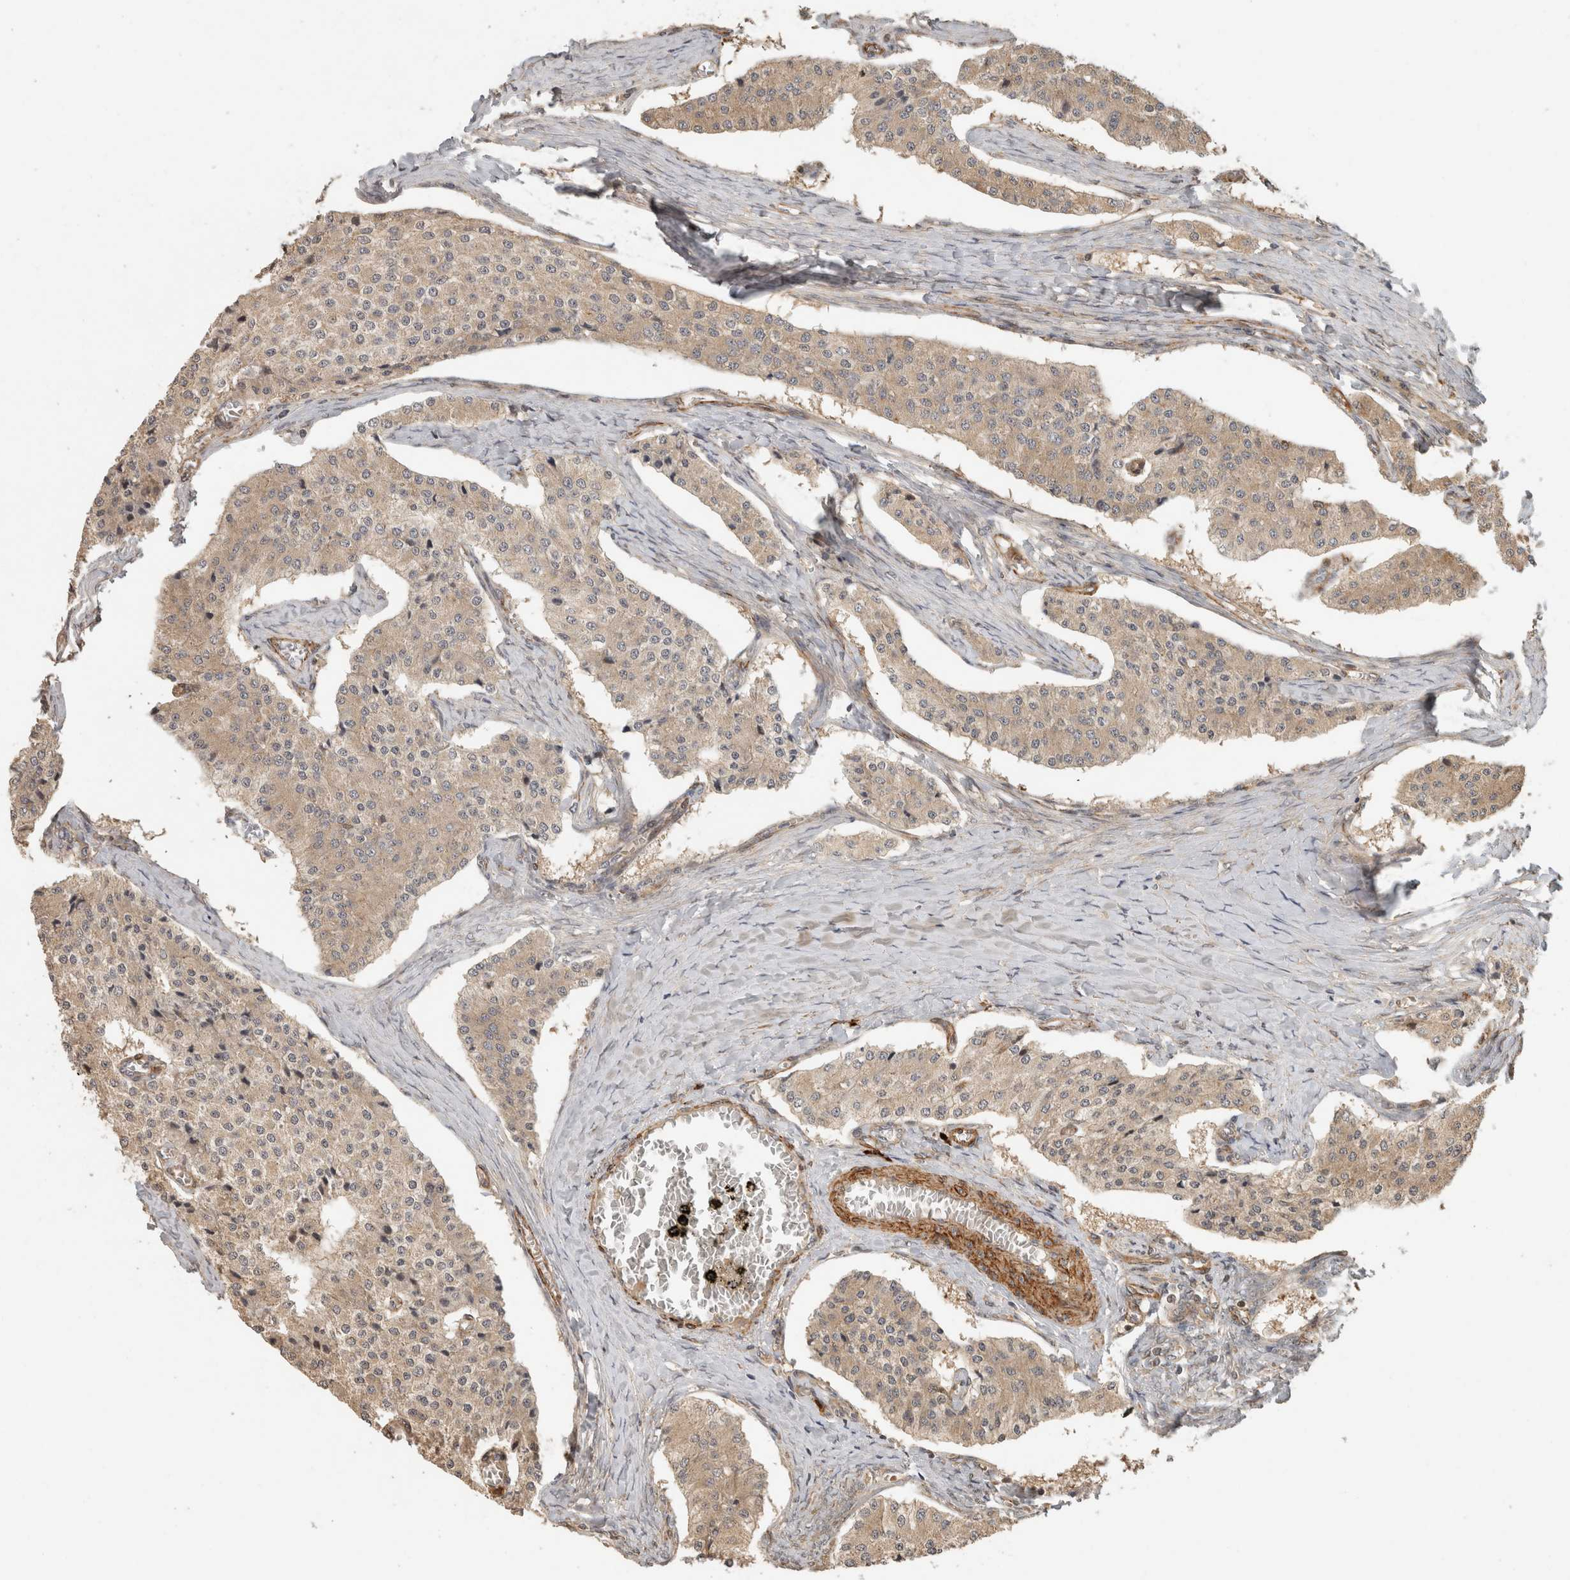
{"staining": {"intensity": "weak", "quantity": ">75%", "location": "cytoplasmic/membranous"}, "tissue": "carcinoid", "cell_type": "Tumor cells", "image_type": "cancer", "snomed": [{"axis": "morphology", "description": "Carcinoid, malignant, NOS"}, {"axis": "topography", "description": "Colon"}], "caption": "Human carcinoid stained for a protein (brown) reveals weak cytoplasmic/membranous positive positivity in approximately >75% of tumor cells.", "gene": "SIPA1L2", "patient": {"sex": "female", "age": 52}}